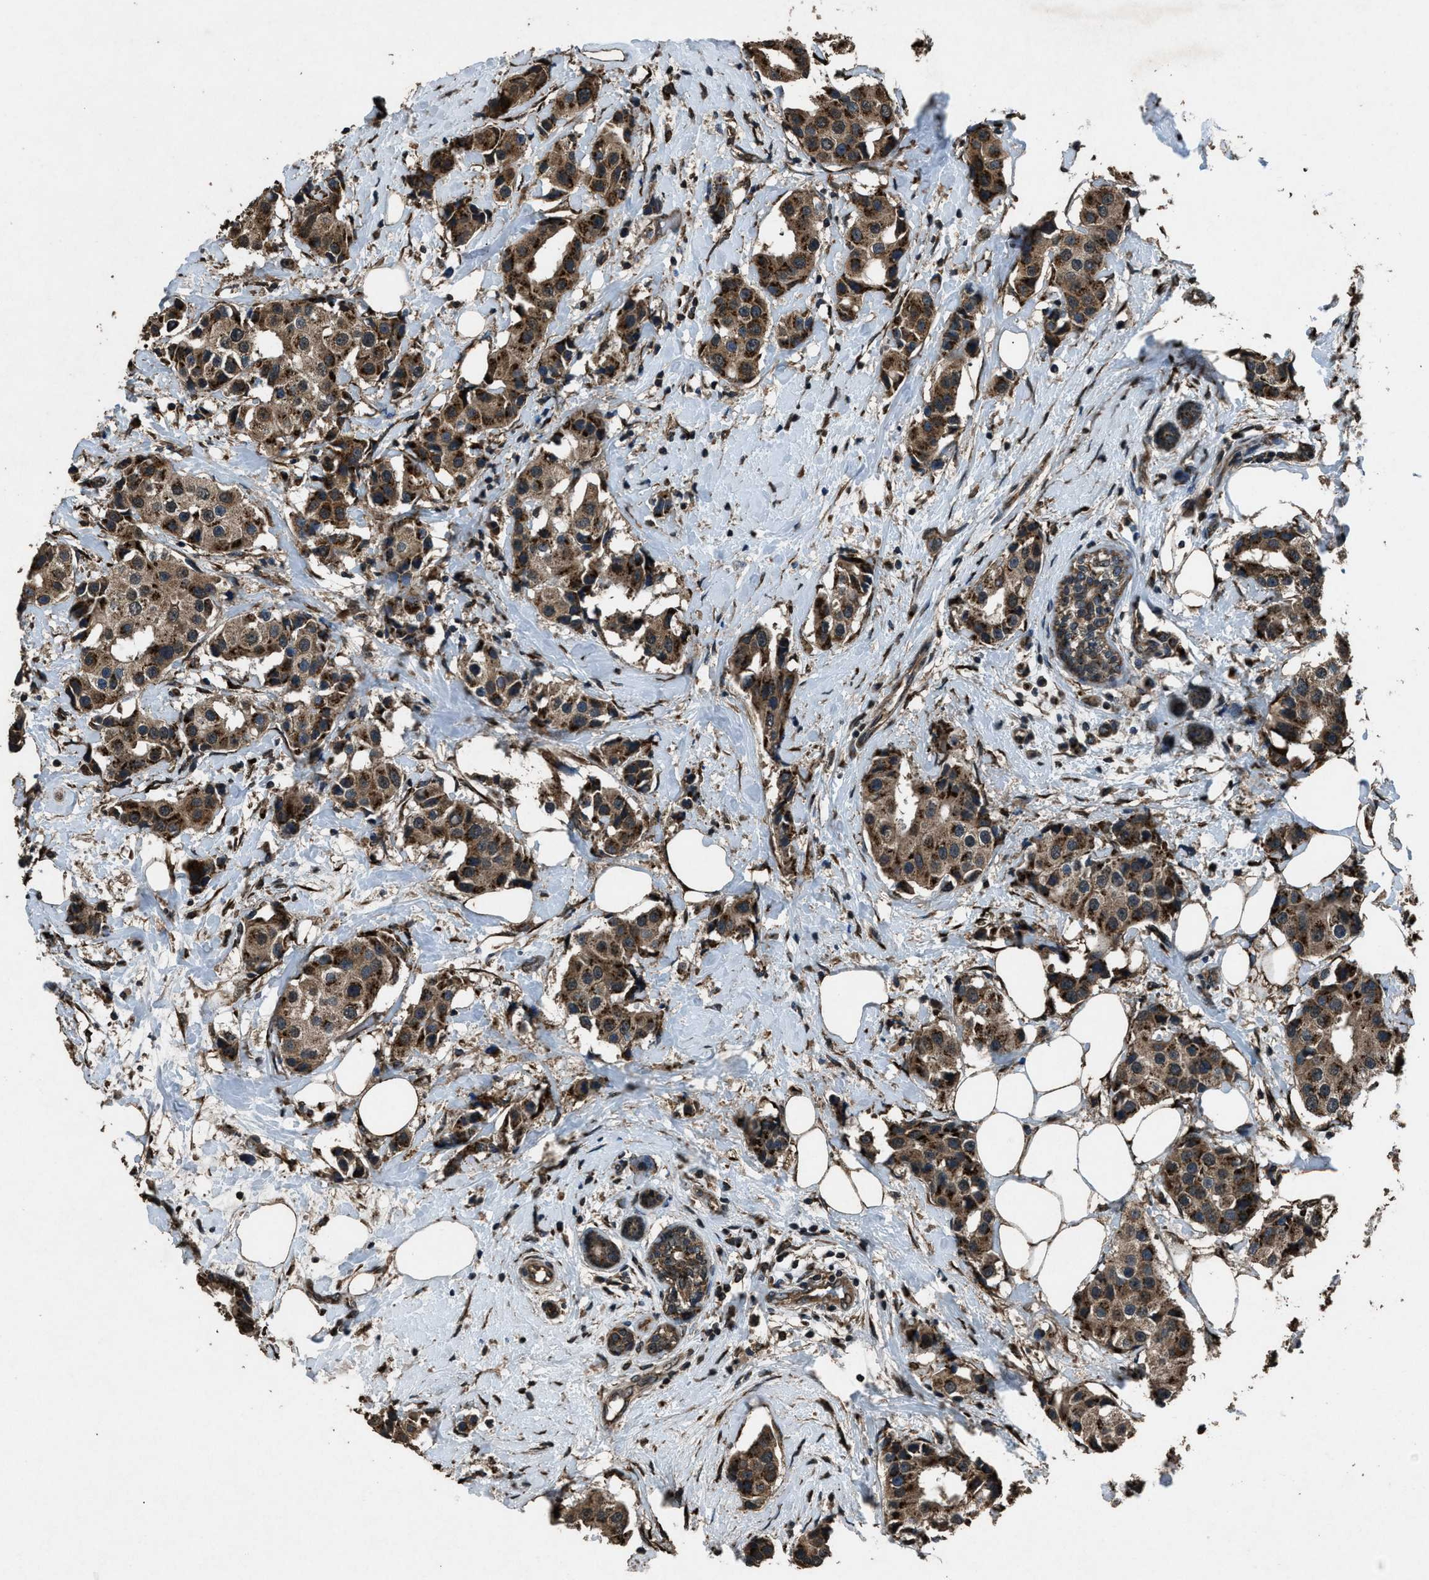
{"staining": {"intensity": "strong", "quantity": ">75%", "location": "cytoplasmic/membranous"}, "tissue": "breast cancer", "cell_type": "Tumor cells", "image_type": "cancer", "snomed": [{"axis": "morphology", "description": "Normal tissue, NOS"}, {"axis": "morphology", "description": "Duct carcinoma"}, {"axis": "topography", "description": "Breast"}], "caption": "Immunohistochemistry (IHC) histopathology image of neoplastic tissue: human infiltrating ductal carcinoma (breast) stained using immunohistochemistry (IHC) exhibits high levels of strong protein expression localized specifically in the cytoplasmic/membranous of tumor cells, appearing as a cytoplasmic/membranous brown color.", "gene": "SLC38A10", "patient": {"sex": "female", "age": 39}}